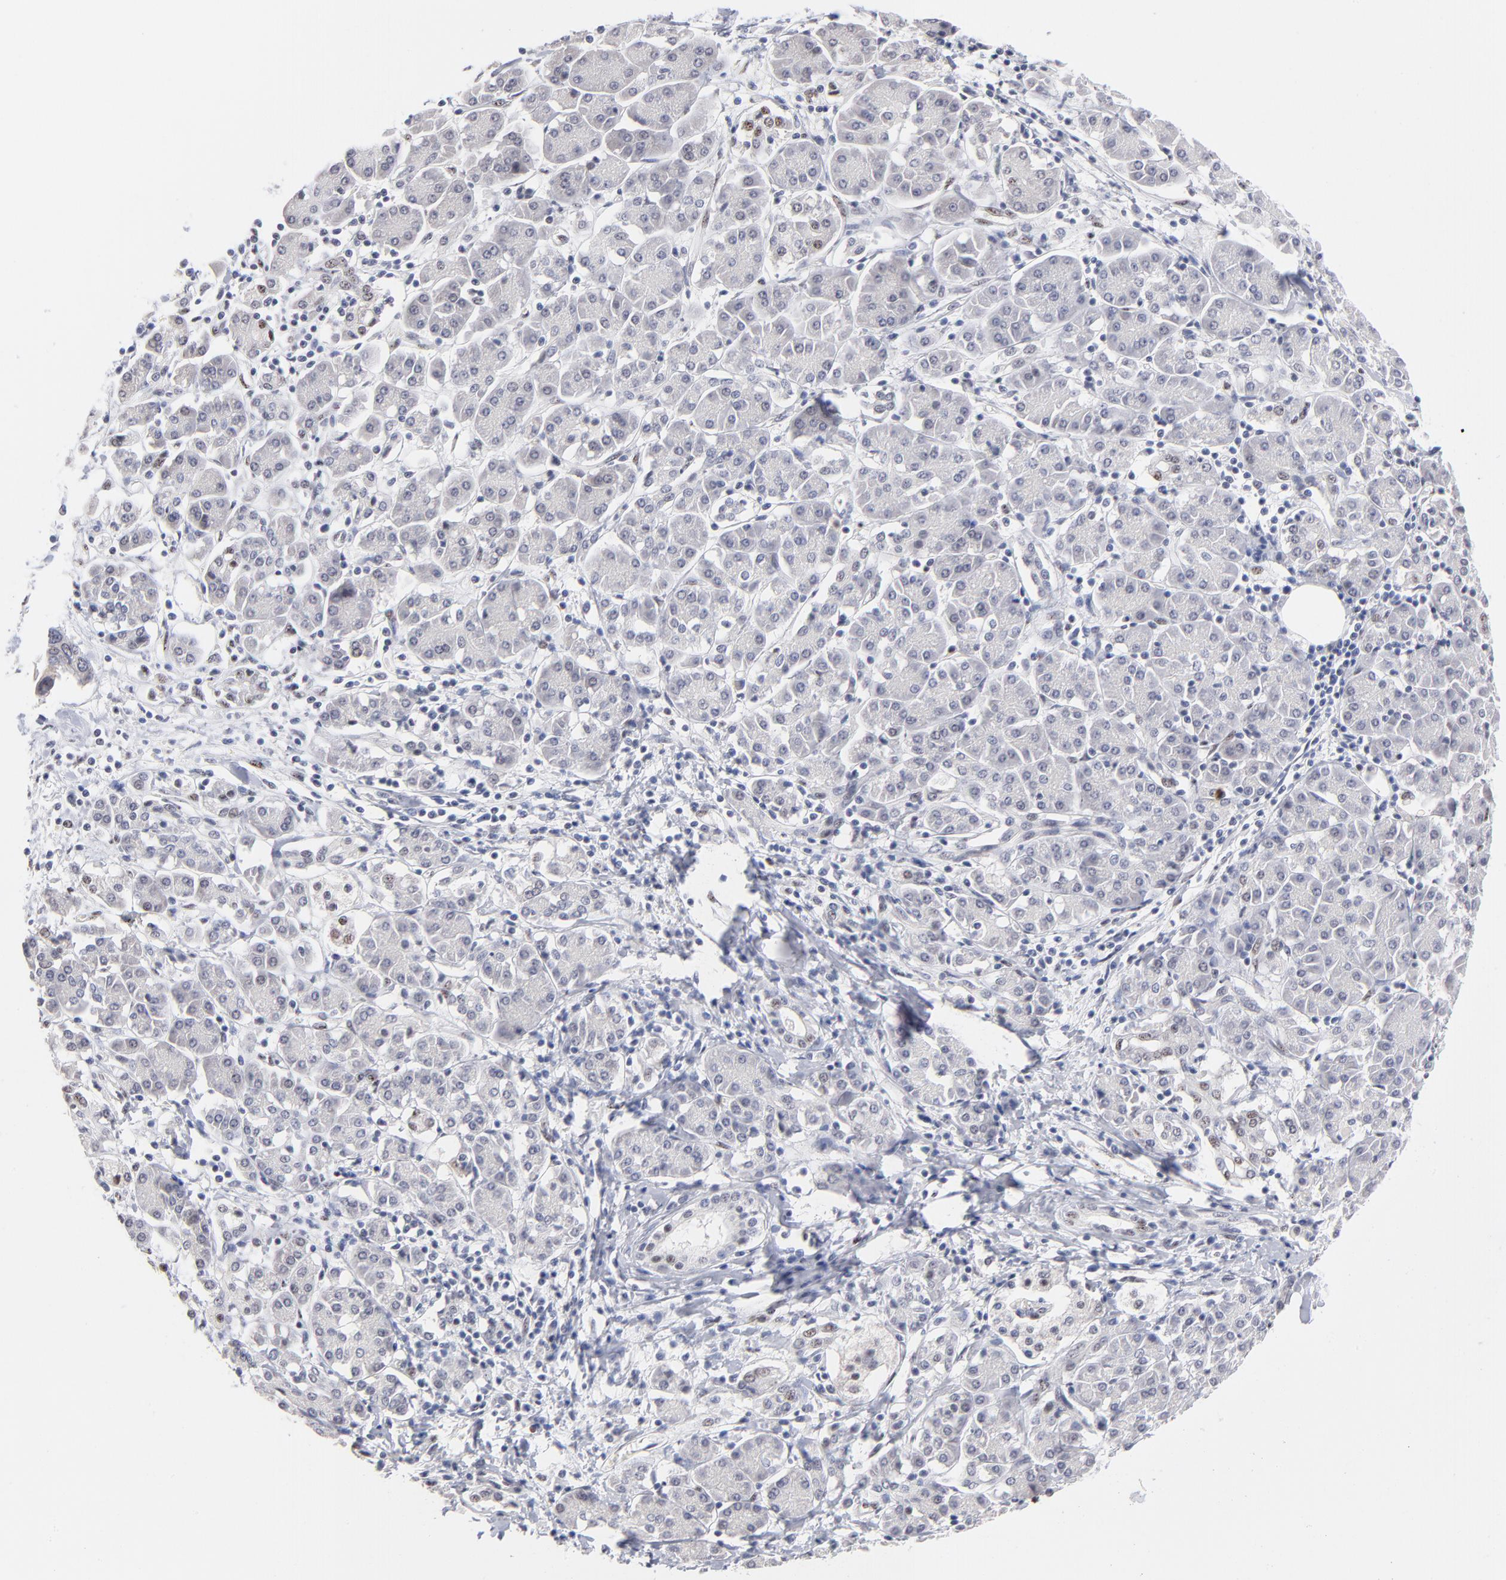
{"staining": {"intensity": "weak", "quantity": "<25%", "location": "cytoplasmic/membranous"}, "tissue": "pancreatic cancer", "cell_type": "Tumor cells", "image_type": "cancer", "snomed": [{"axis": "morphology", "description": "Adenocarcinoma, NOS"}, {"axis": "topography", "description": "Pancreas"}], "caption": "The image exhibits no staining of tumor cells in pancreatic cancer (adenocarcinoma).", "gene": "STAT3", "patient": {"sex": "female", "age": 57}}